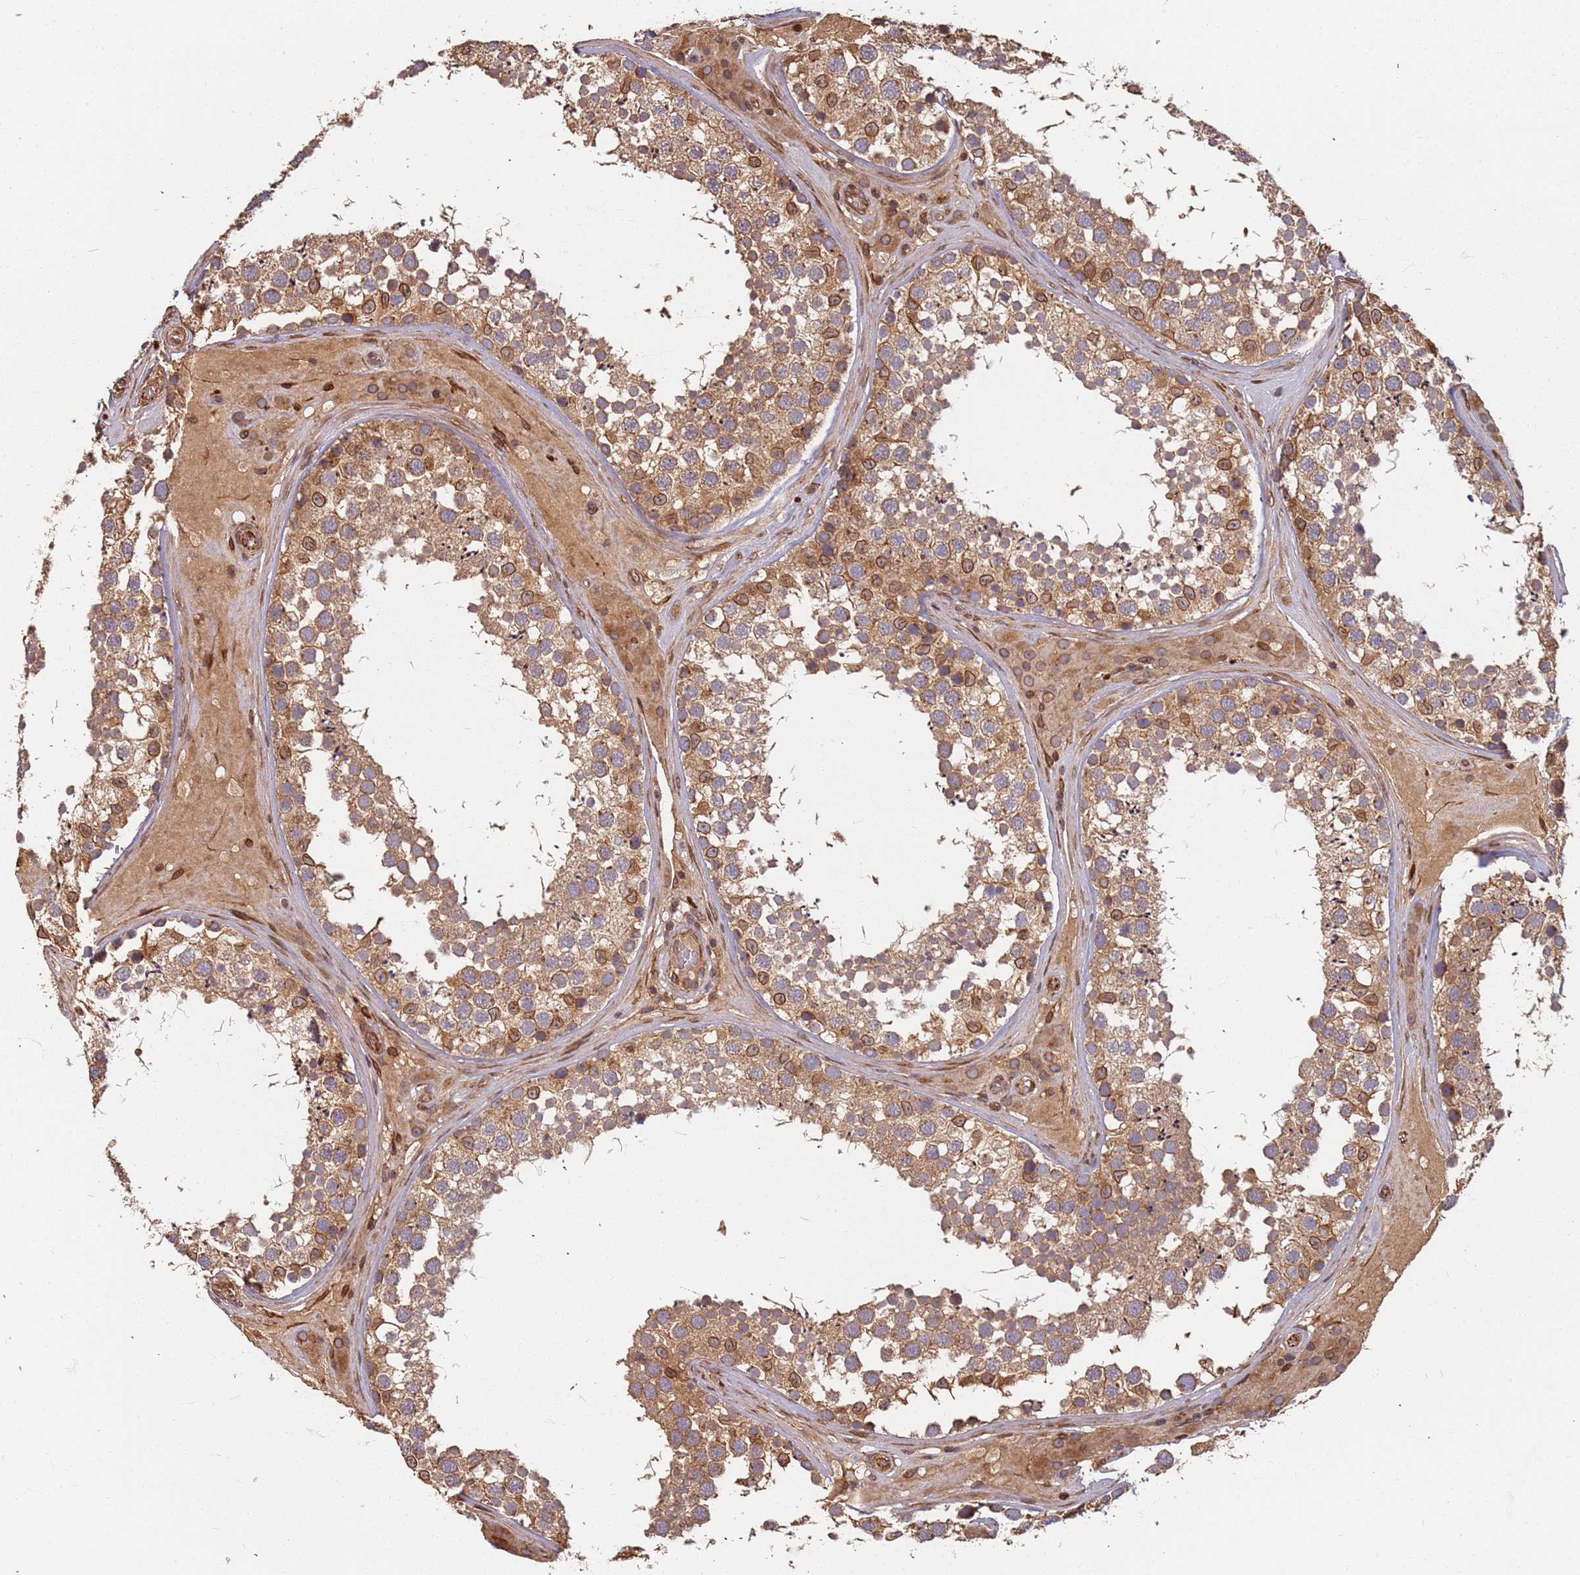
{"staining": {"intensity": "moderate", "quantity": ">75%", "location": "cytoplasmic/membranous,nuclear"}, "tissue": "testis", "cell_type": "Cells in seminiferous ducts", "image_type": "normal", "snomed": [{"axis": "morphology", "description": "Normal tissue, NOS"}, {"axis": "topography", "description": "Testis"}], "caption": "Immunohistochemistry image of normal testis: human testis stained using IHC reveals medium levels of moderate protein expression localized specifically in the cytoplasmic/membranous,nuclear of cells in seminiferous ducts, appearing as a cytoplasmic/membranous,nuclear brown color.", "gene": "SDCCAG8", "patient": {"sex": "male", "age": 46}}